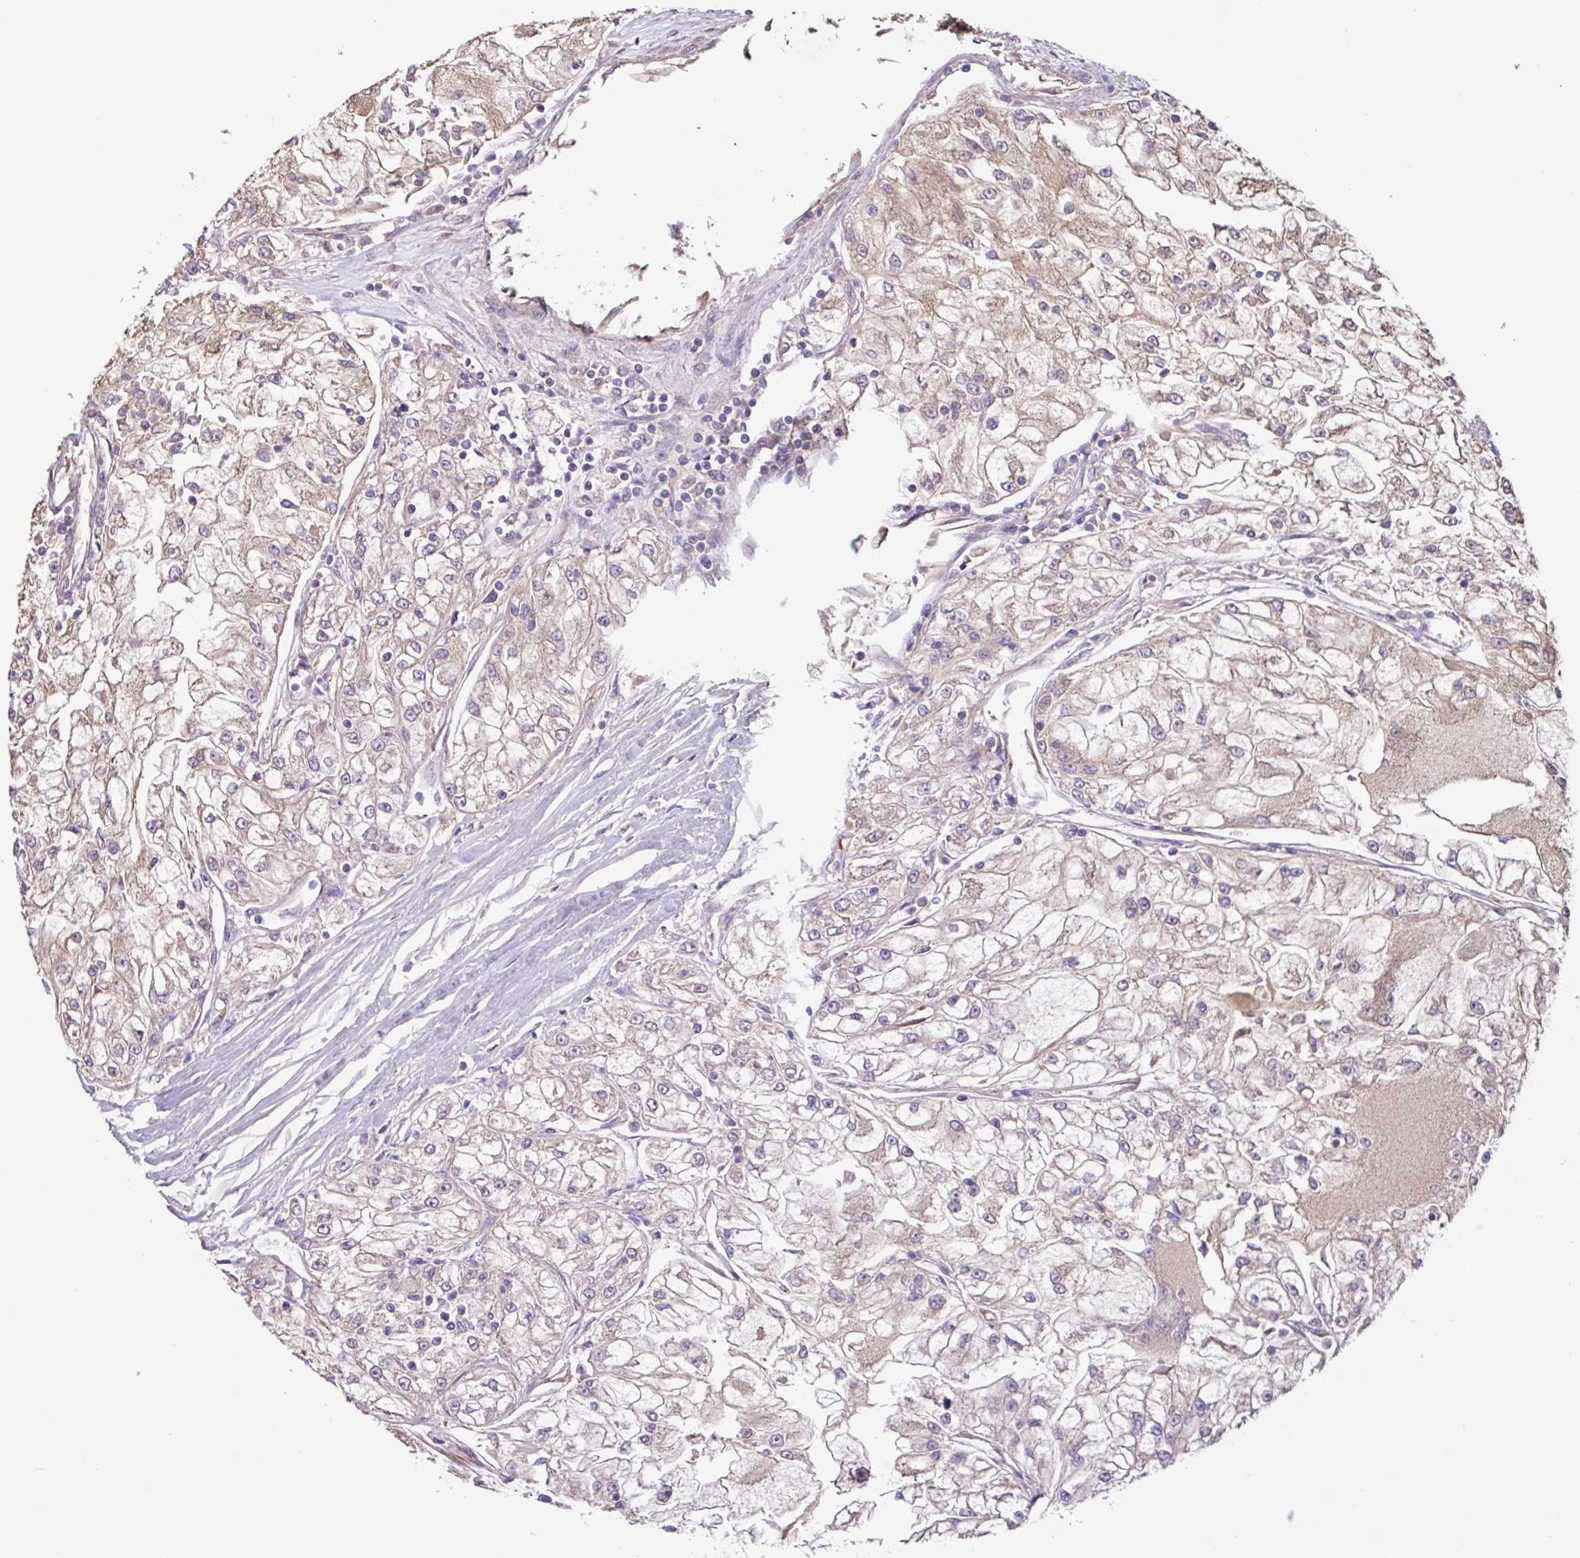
{"staining": {"intensity": "weak", "quantity": "25%-75%", "location": "cytoplasmic/membranous"}, "tissue": "renal cancer", "cell_type": "Tumor cells", "image_type": "cancer", "snomed": [{"axis": "morphology", "description": "Adenocarcinoma, NOS"}, {"axis": "topography", "description": "Kidney"}], "caption": "Renal cancer (adenocarcinoma) tissue displays weak cytoplasmic/membranous staining in about 25%-75% of tumor cells", "gene": "PTPRQ", "patient": {"sex": "female", "age": 72}}